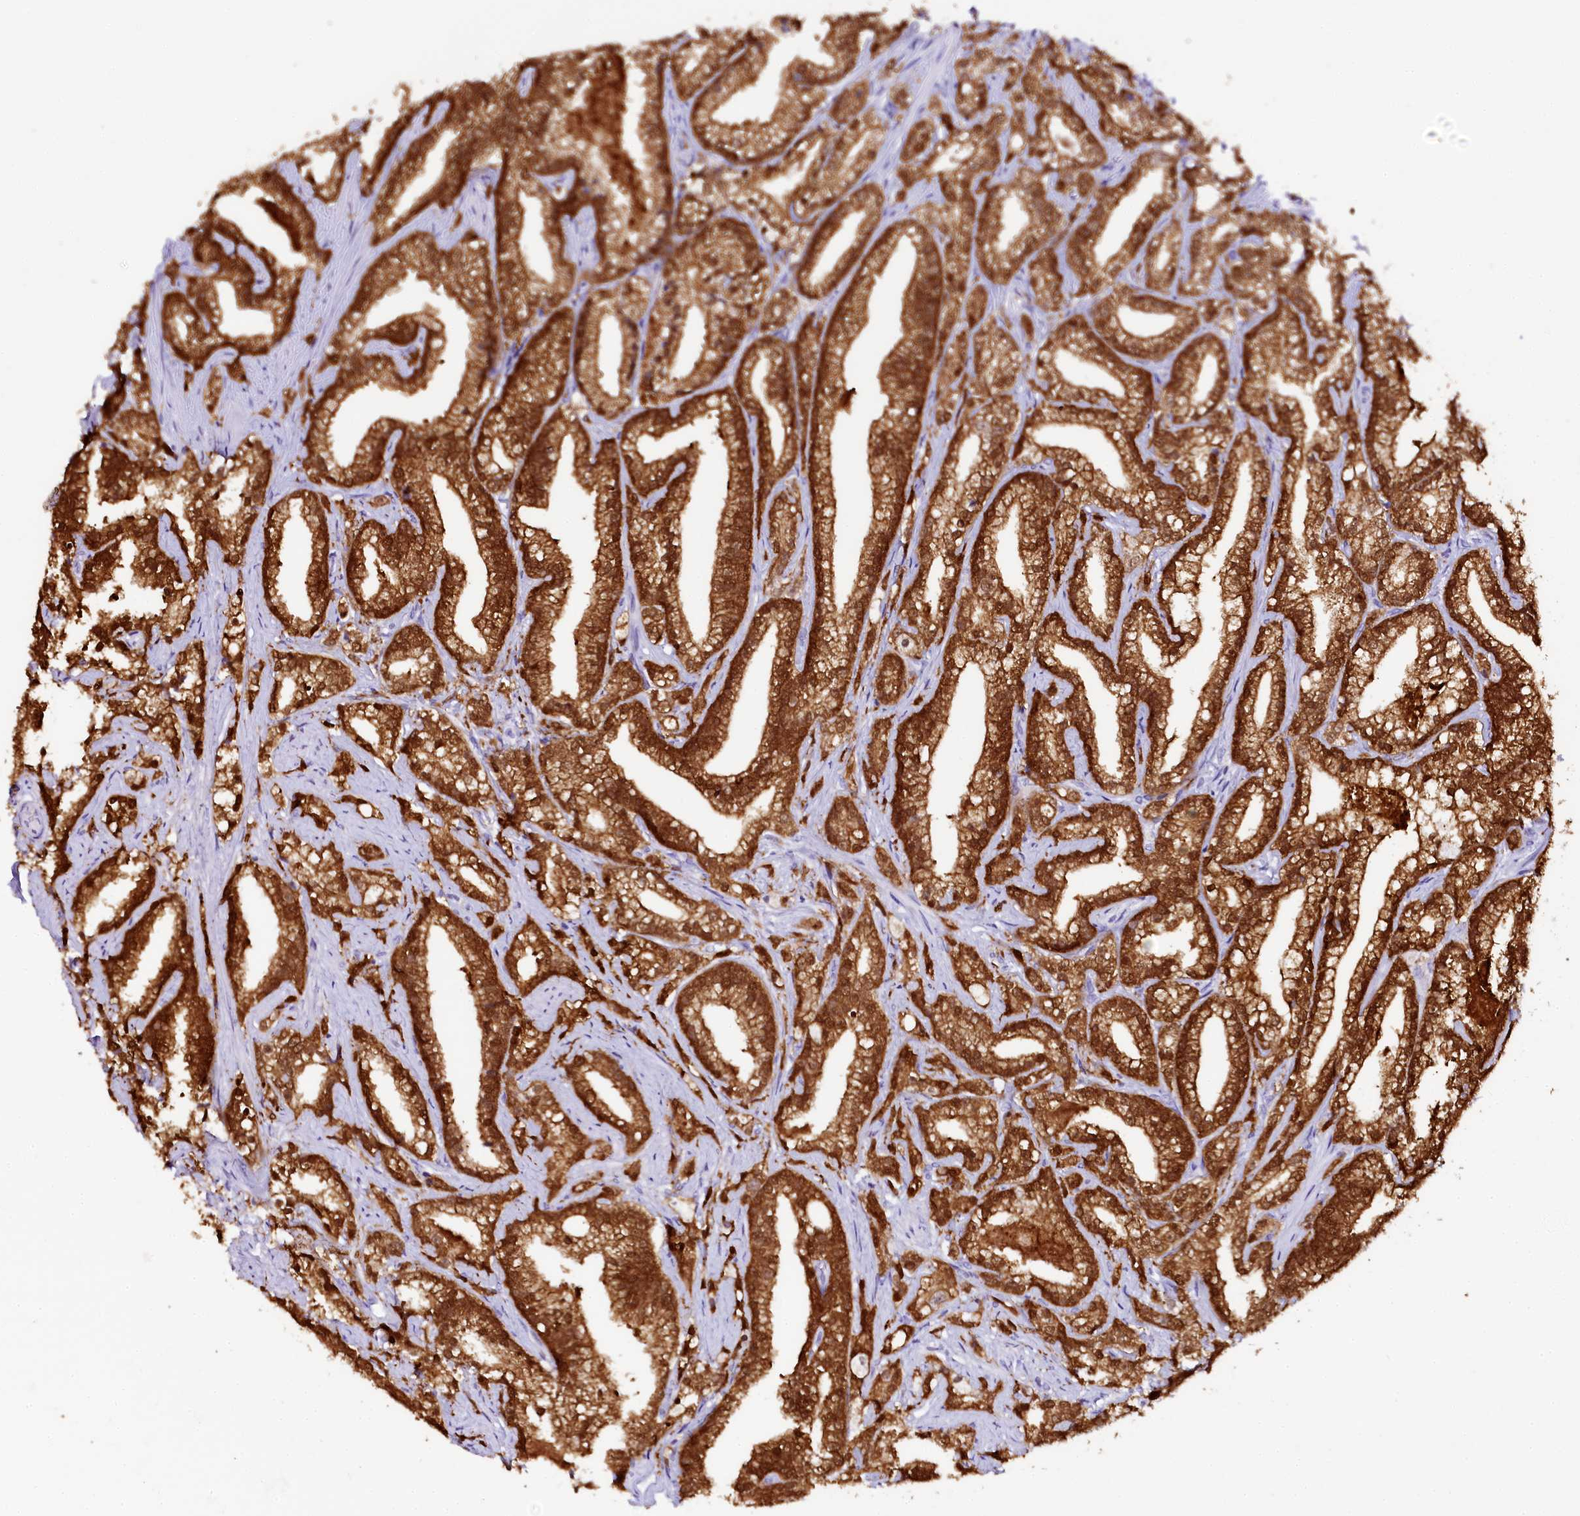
{"staining": {"intensity": "strong", "quantity": ">75%", "location": "cytoplasmic/membranous"}, "tissue": "prostate cancer", "cell_type": "Tumor cells", "image_type": "cancer", "snomed": [{"axis": "morphology", "description": "Adenocarcinoma, High grade"}, {"axis": "topography", "description": "Prostate and seminal vesicle, NOS"}], "caption": "The photomicrograph exhibits a brown stain indicating the presence of a protein in the cytoplasmic/membranous of tumor cells in prostate cancer.", "gene": "SORD", "patient": {"sex": "male", "age": 67}}